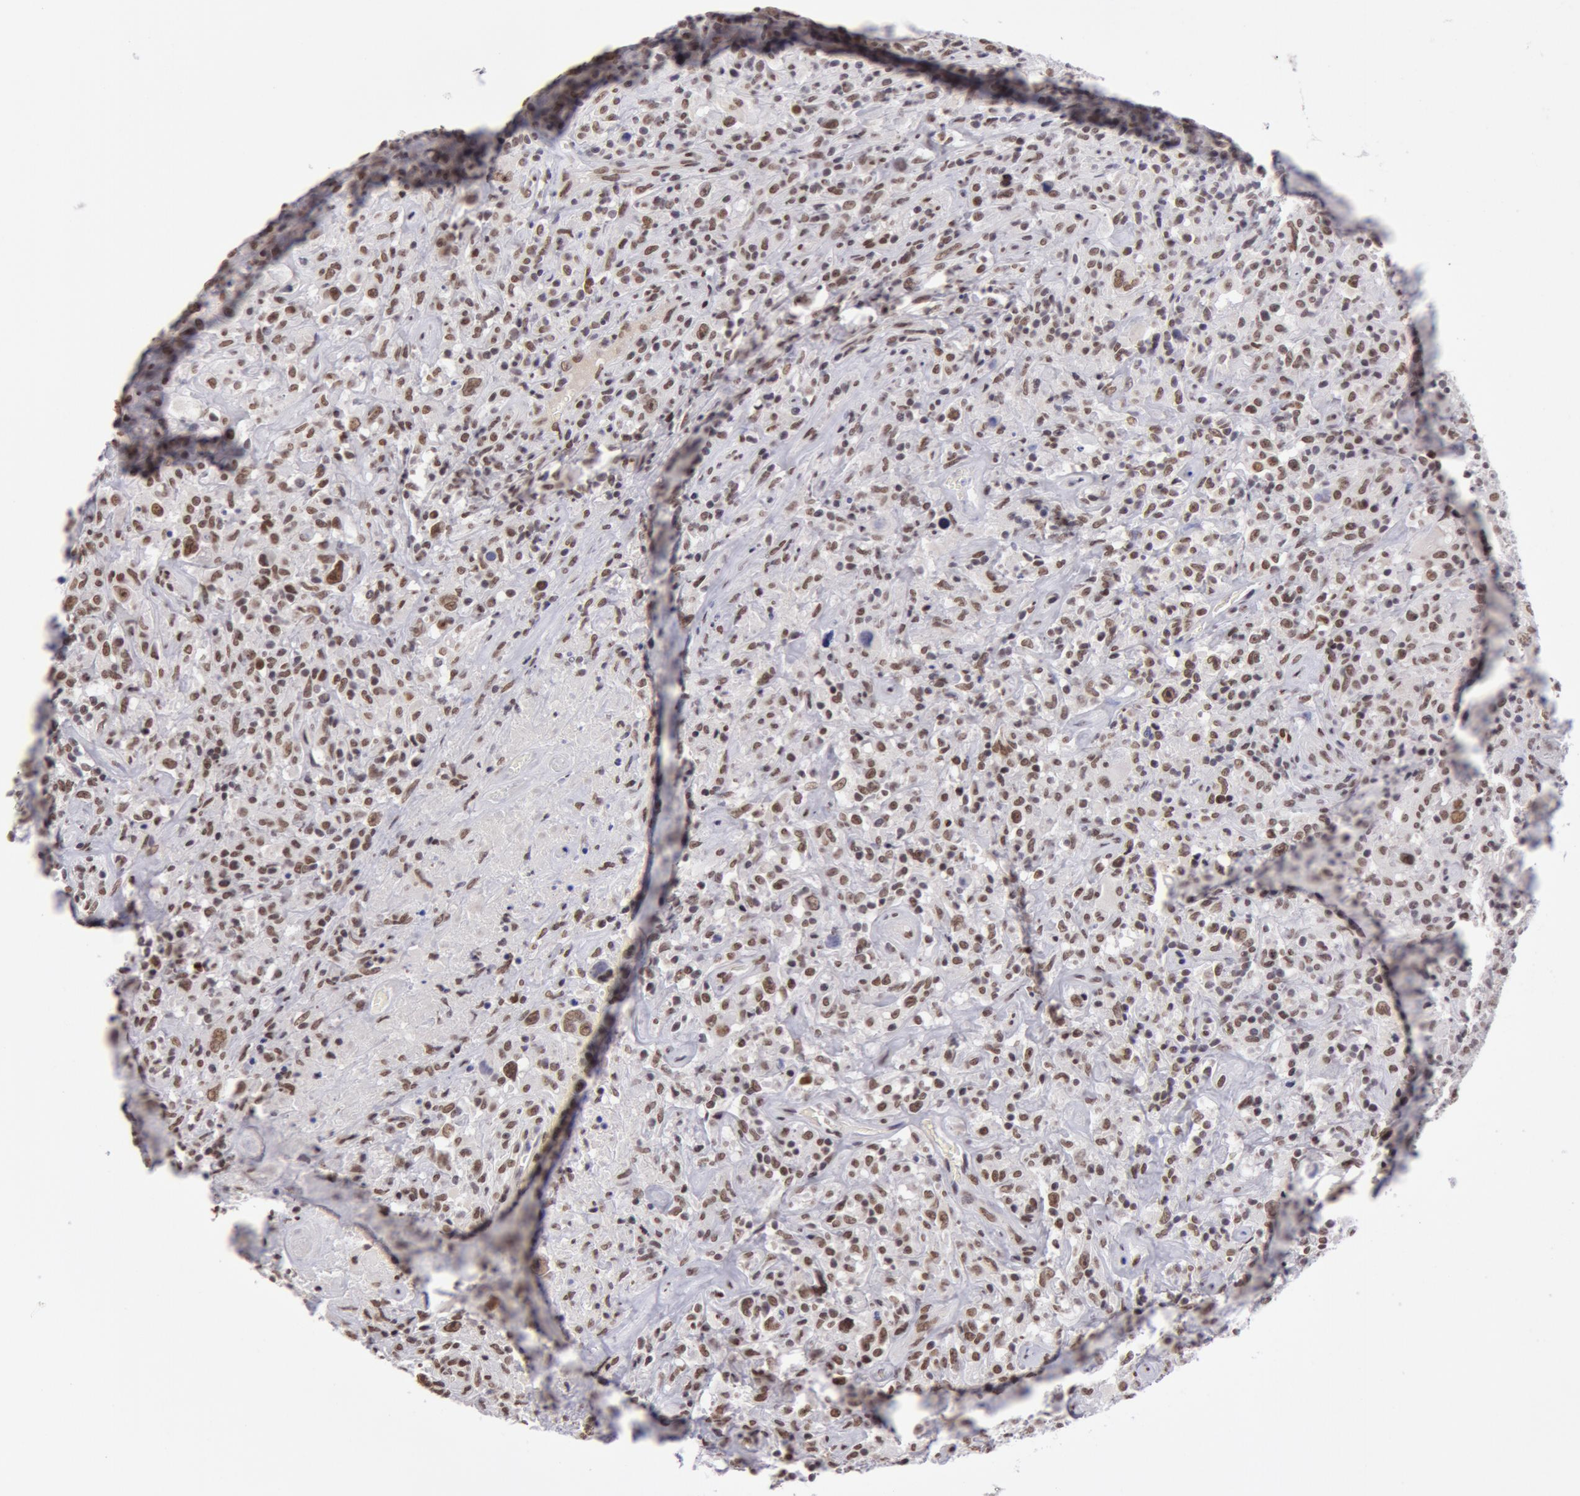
{"staining": {"intensity": "weak", "quantity": "25%-75%", "location": "nuclear"}, "tissue": "lymphoma", "cell_type": "Tumor cells", "image_type": "cancer", "snomed": [{"axis": "morphology", "description": "Hodgkin's disease, NOS"}, {"axis": "topography", "description": "Lymph node"}], "caption": "There is low levels of weak nuclear expression in tumor cells of lymphoma, as demonstrated by immunohistochemical staining (brown color).", "gene": "VRTN", "patient": {"sex": "male", "age": 46}}